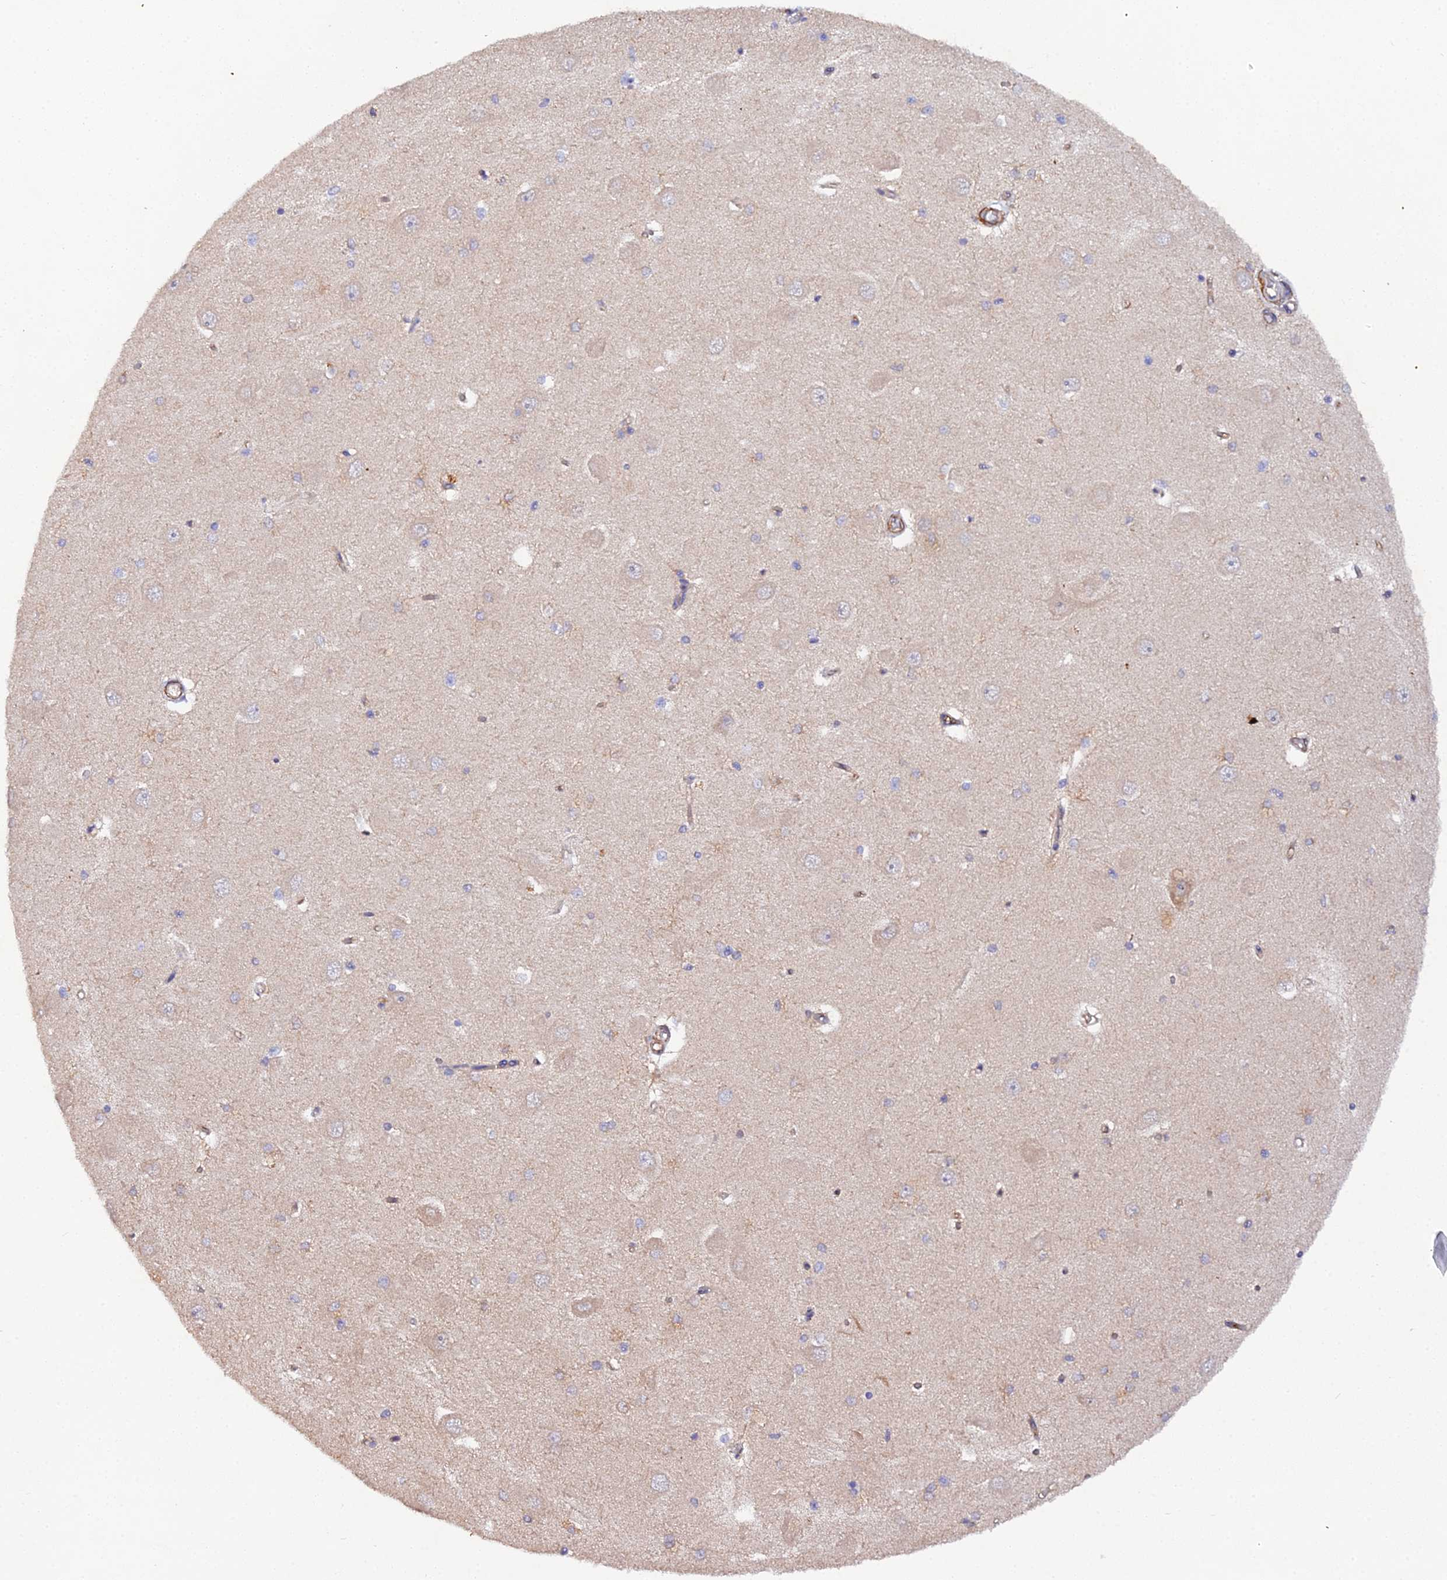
{"staining": {"intensity": "negative", "quantity": "none", "location": "none"}, "tissue": "hippocampus", "cell_type": "Glial cells", "image_type": "normal", "snomed": [{"axis": "morphology", "description": "Normal tissue, NOS"}, {"axis": "topography", "description": "Hippocampus"}], "caption": "This is an immunohistochemistry (IHC) image of unremarkable hippocampus. There is no expression in glial cells.", "gene": "TRIM26", "patient": {"sex": "male", "age": 45}}